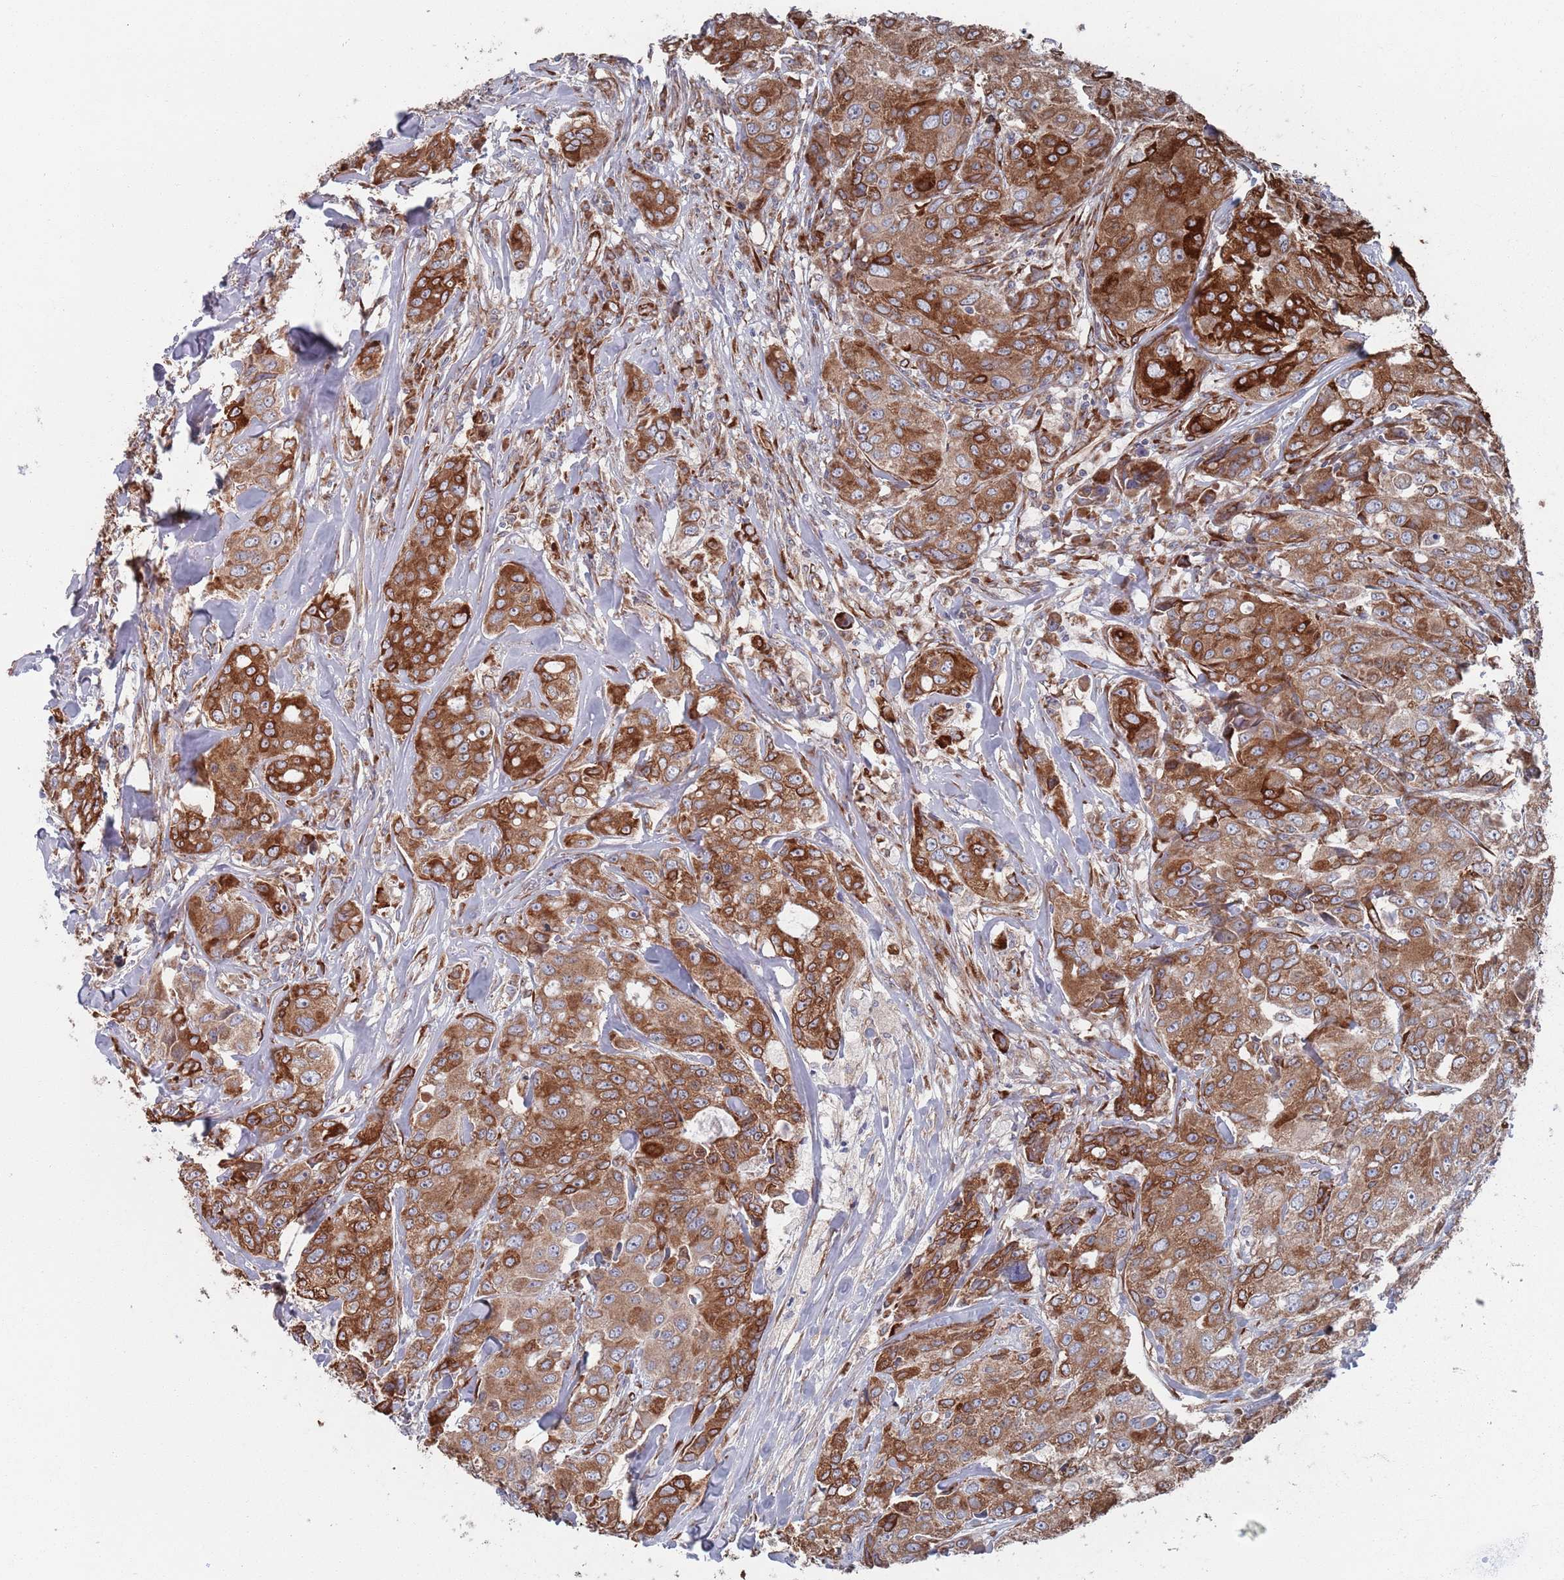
{"staining": {"intensity": "strong", "quantity": ">75%", "location": "cytoplasmic/membranous"}, "tissue": "breast cancer", "cell_type": "Tumor cells", "image_type": "cancer", "snomed": [{"axis": "morphology", "description": "Duct carcinoma"}, {"axis": "topography", "description": "Breast"}], "caption": "Breast infiltrating ductal carcinoma stained with DAB immunohistochemistry (IHC) reveals high levels of strong cytoplasmic/membranous staining in approximately >75% of tumor cells.", "gene": "CCDC106", "patient": {"sex": "female", "age": 43}}